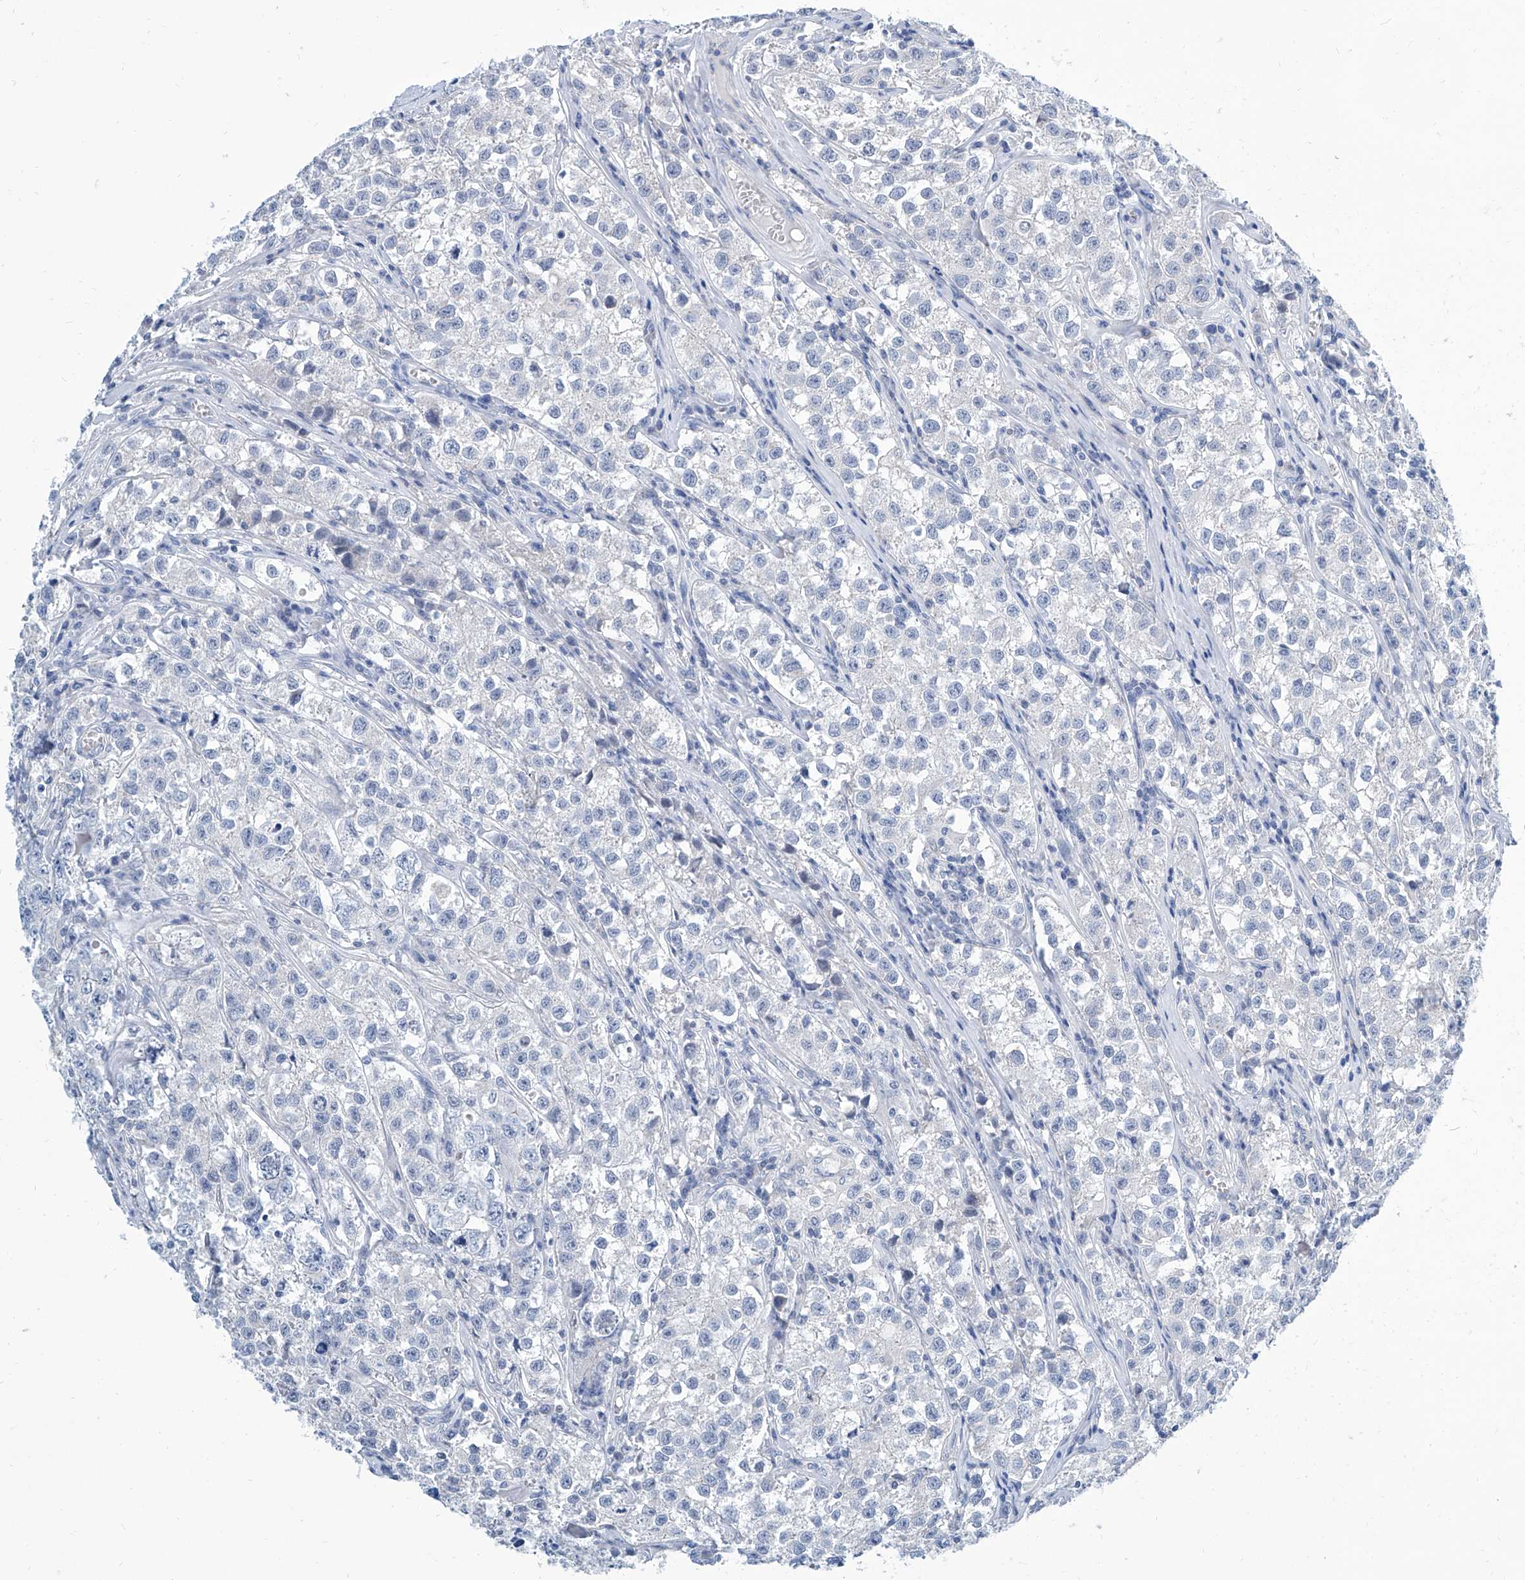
{"staining": {"intensity": "negative", "quantity": "none", "location": "none"}, "tissue": "testis cancer", "cell_type": "Tumor cells", "image_type": "cancer", "snomed": [{"axis": "morphology", "description": "Seminoma, NOS"}, {"axis": "morphology", "description": "Carcinoma, Embryonal, NOS"}, {"axis": "topography", "description": "Testis"}], "caption": "Tumor cells are negative for protein expression in human testis cancer. (DAB (3,3'-diaminobenzidine) immunohistochemistry (IHC) with hematoxylin counter stain).", "gene": "ZNF519", "patient": {"sex": "male", "age": 43}}